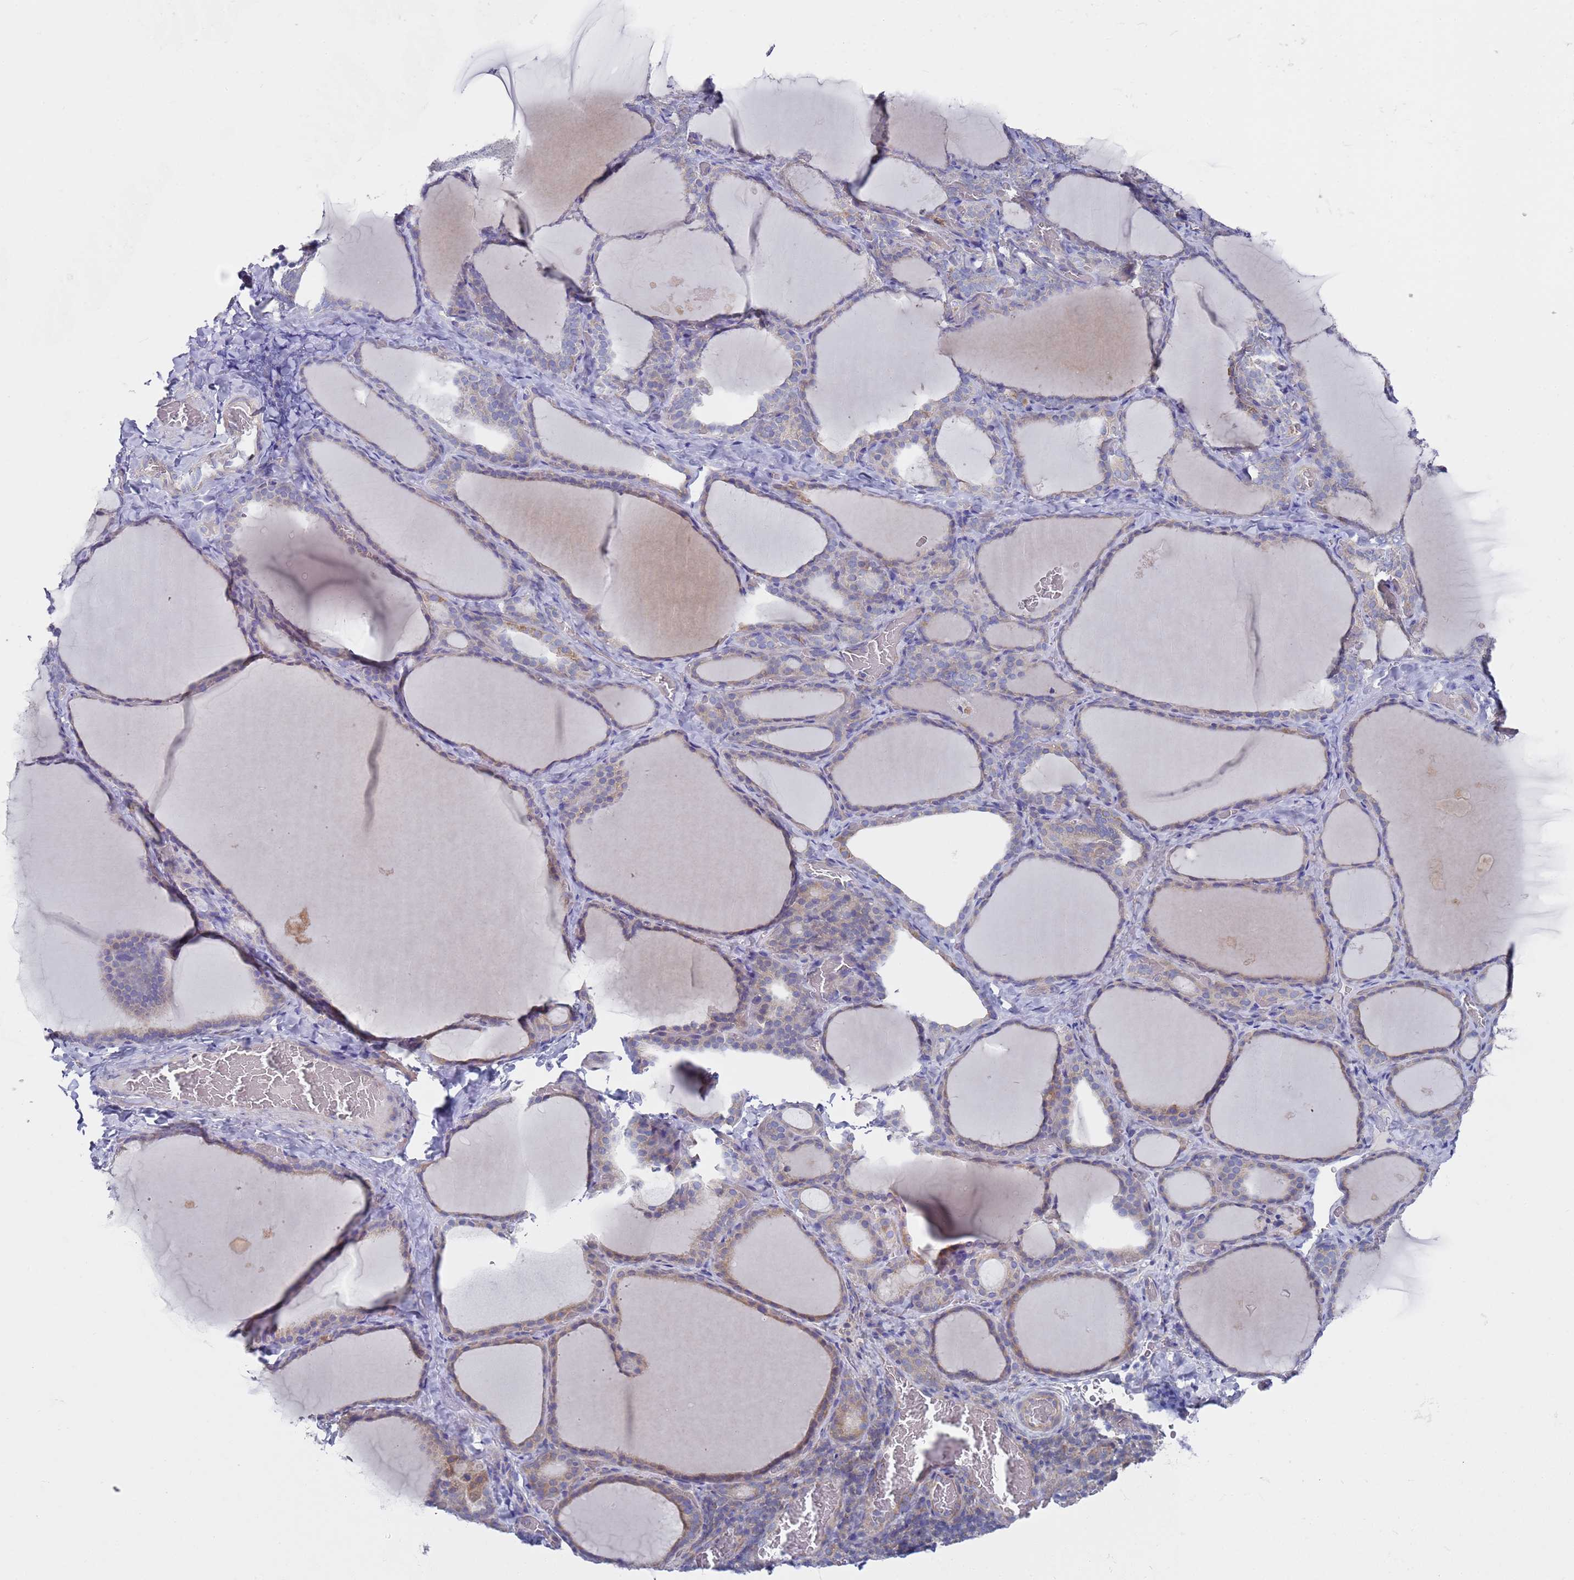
{"staining": {"intensity": "weak", "quantity": "<25%", "location": "cytoplasmic/membranous"}, "tissue": "thyroid gland", "cell_type": "Glandular cells", "image_type": "normal", "snomed": [{"axis": "morphology", "description": "Normal tissue, NOS"}, {"axis": "topography", "description": "Thyroid gland"}], "caption": "The immunohistochemistry (IHC) micrograph has no significant staining in glandular cells of thyroid gland.", "gene": "SCAPER", "patient": {"sex": "female", "age": 39}}